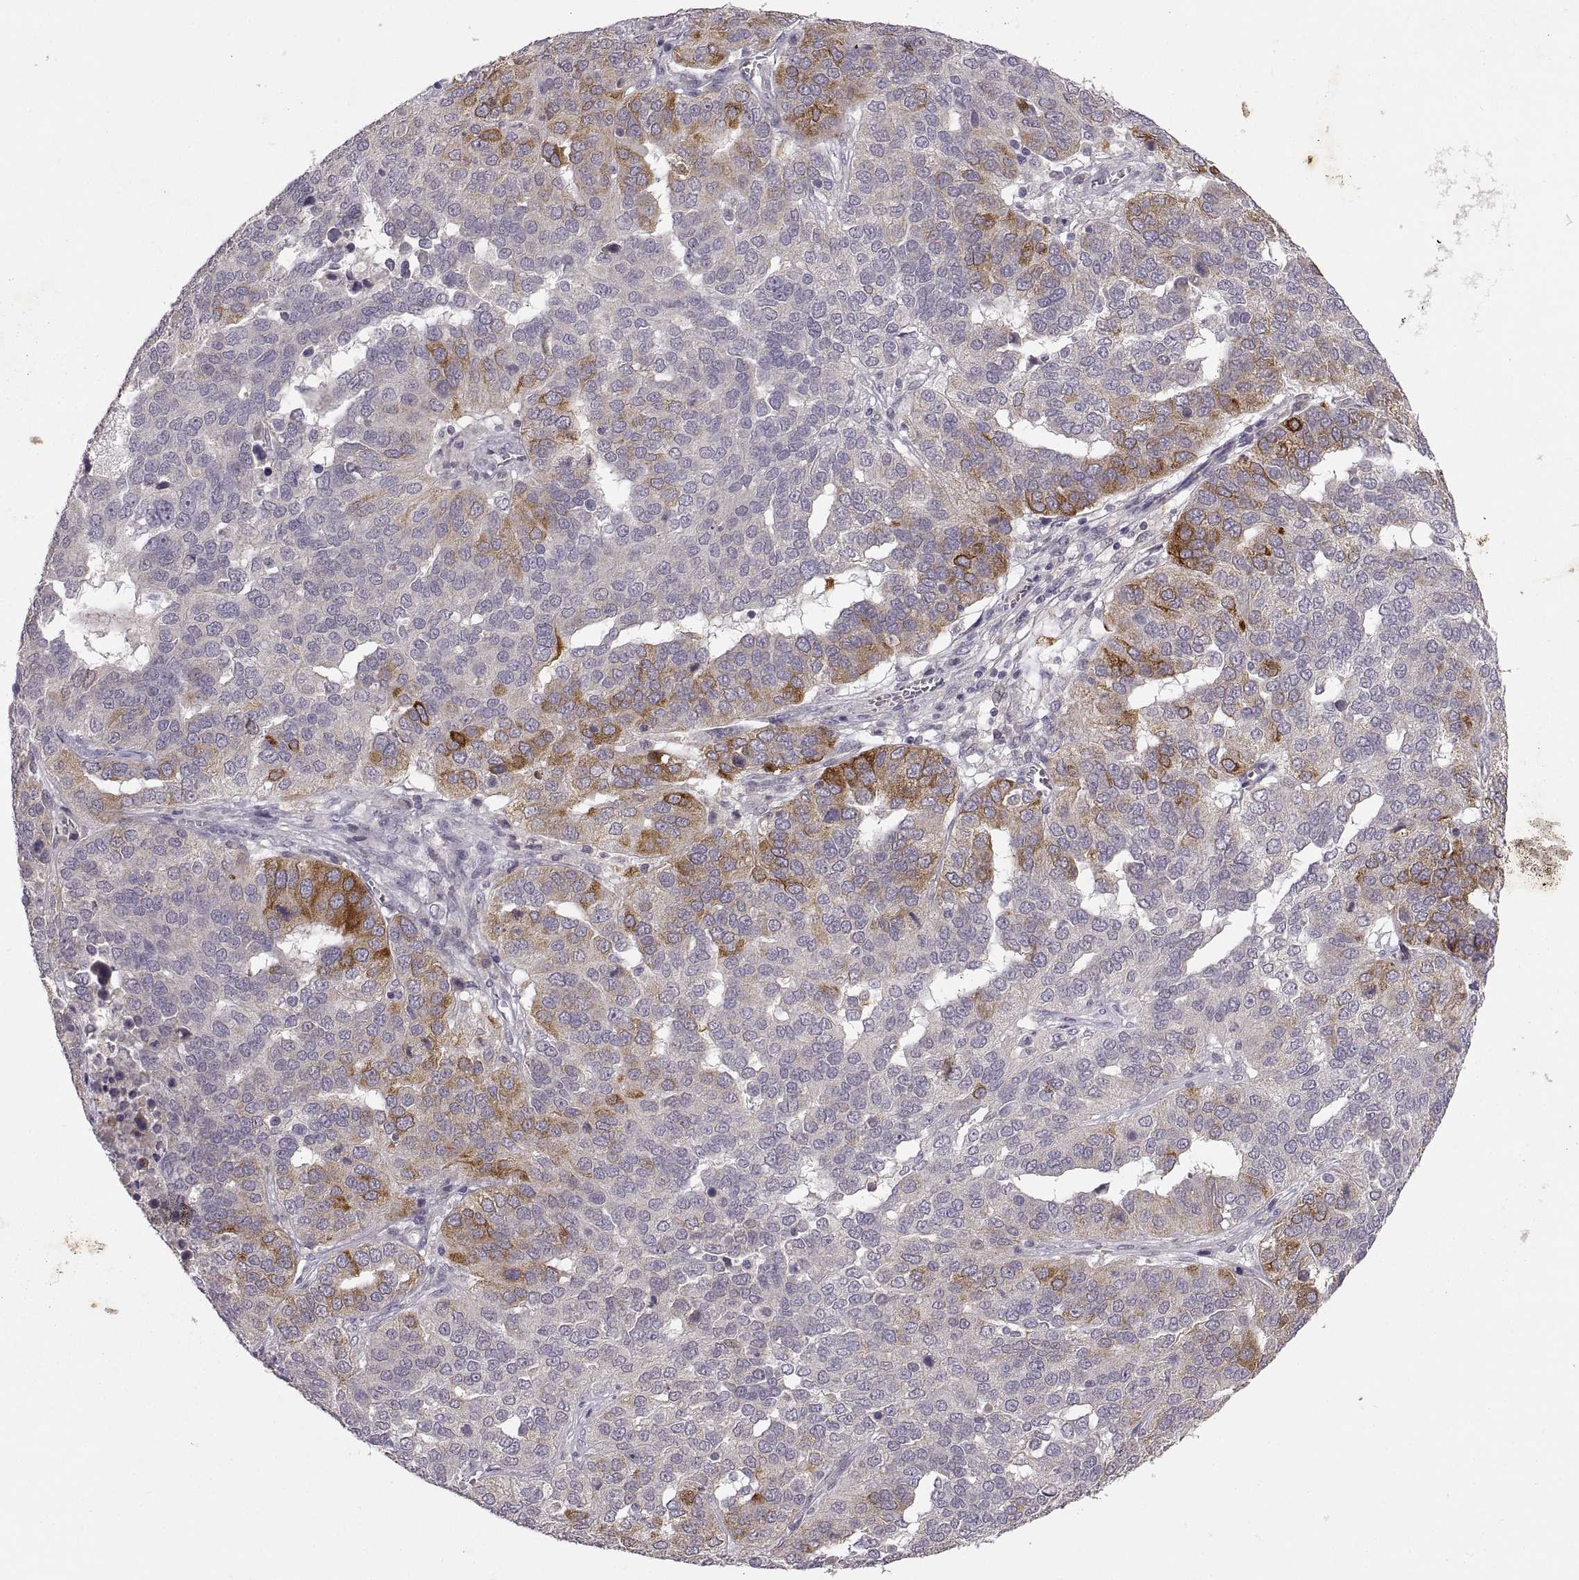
{"staining": {"intensity": "strong", "quantity": "<25%", "location": "cytoplasmic/membranous"}, "tissue": "ovarian cancer", "cell_type": "Tumor cells", "image_type": "cancer", "snomed": [{"axis": "morphology", "description": "Carcinoma, endometroid"}, {"axis": "topography", "description": "Soft tissue"}, {"axis": "topography", "description": "Ovary"}], "caption": "Human ovarian endometroid carcinoma stained with a brown dye shows strong cytoplasmic/membranous positive staining in approximately <25% of tumor cells.", "gene": "HMGCR", "patient": {"sex": "female", "age": 52}}